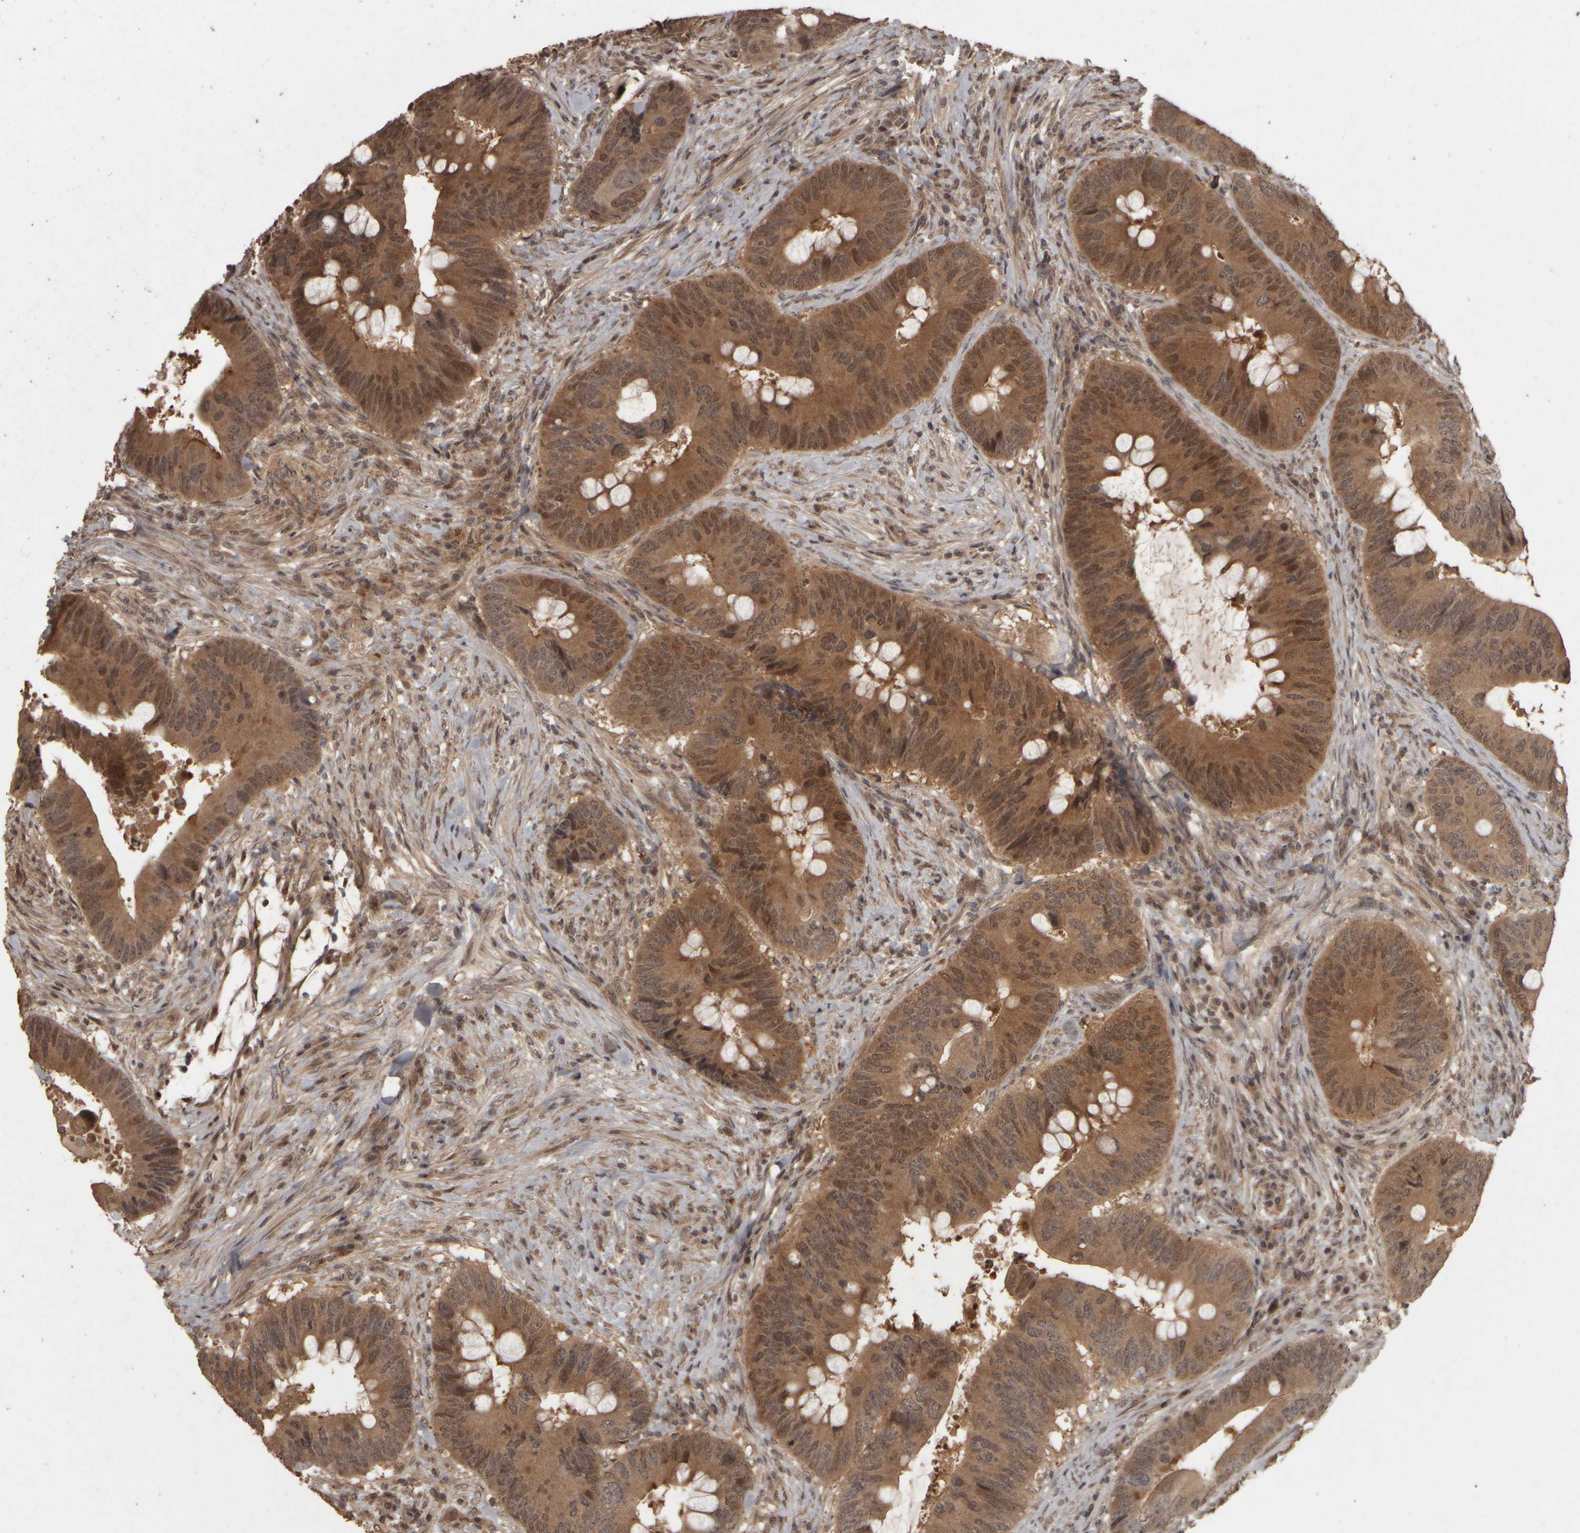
{"staining": {"intensity": "moderate", "quantity": ">75%", "location": "cytoplasmic/membranous,nuclear"}, "tissue": "colorectal cancer", "cell_type": "Tumor cells", "image_type": "cancer", "snomed": [{"axis": "morphology", "description": "Adenocarcinoma, NOS"}, {"axis": "topography", "description": "Colon"}], "caption": "Brown immunohistochemical staining in human colorectal cancer exhibits moderate cytoplasmic/membranous and nuclear staining in about >75% of tumor cells. Immunohistochemistry stains the protein of interest in brown and the nuclei are stained blue.", "gene": "ACO1", "patient": {"sex": "male", "age": 71}}